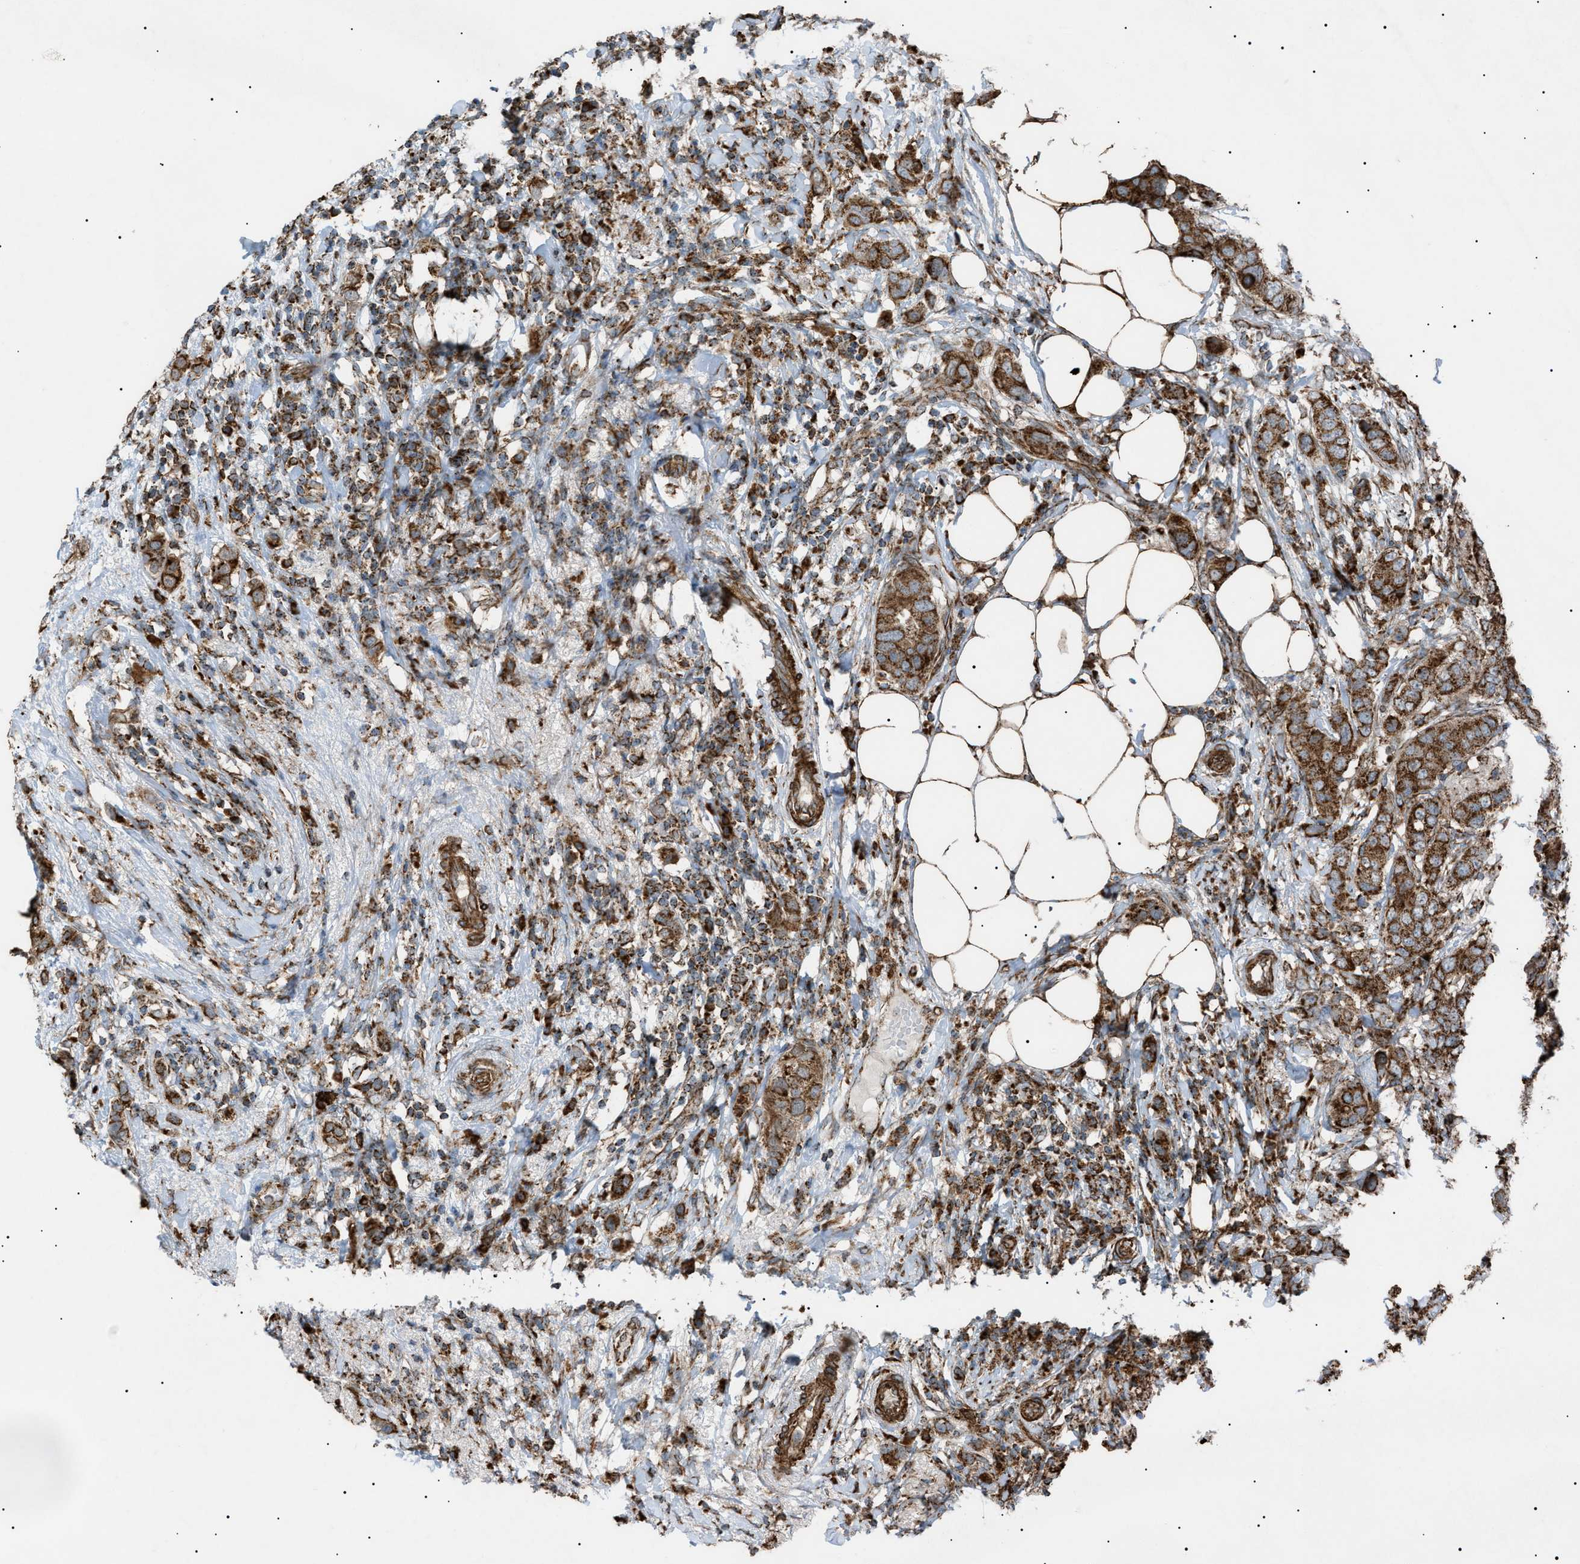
{"staining": {"intensity": "strong", "quantity": ">75%", "location": "cytoplasmic/membranous"}, "tissue": "breast cancer", "cell_type": "Tumor cells", "image_type": "cancer", "snomed": [{"axis": "morphology", "description": "Duct carcinoma"}, {"axis": "topography", "description": "Breast"}], "caption": "Immunohistochemistry micrograph of neoplastic tissue: breast cancer (intraductal carcinoma) stained using IHC exhibits high levels of strong protein expression localized specifically in the cytoplasmic/membranous of tumor cells, appearing as a cytoplasmic/membranous brown color.", "gene": "C1GALT1C1", "patient": {"sex": "female", "age": 50}}